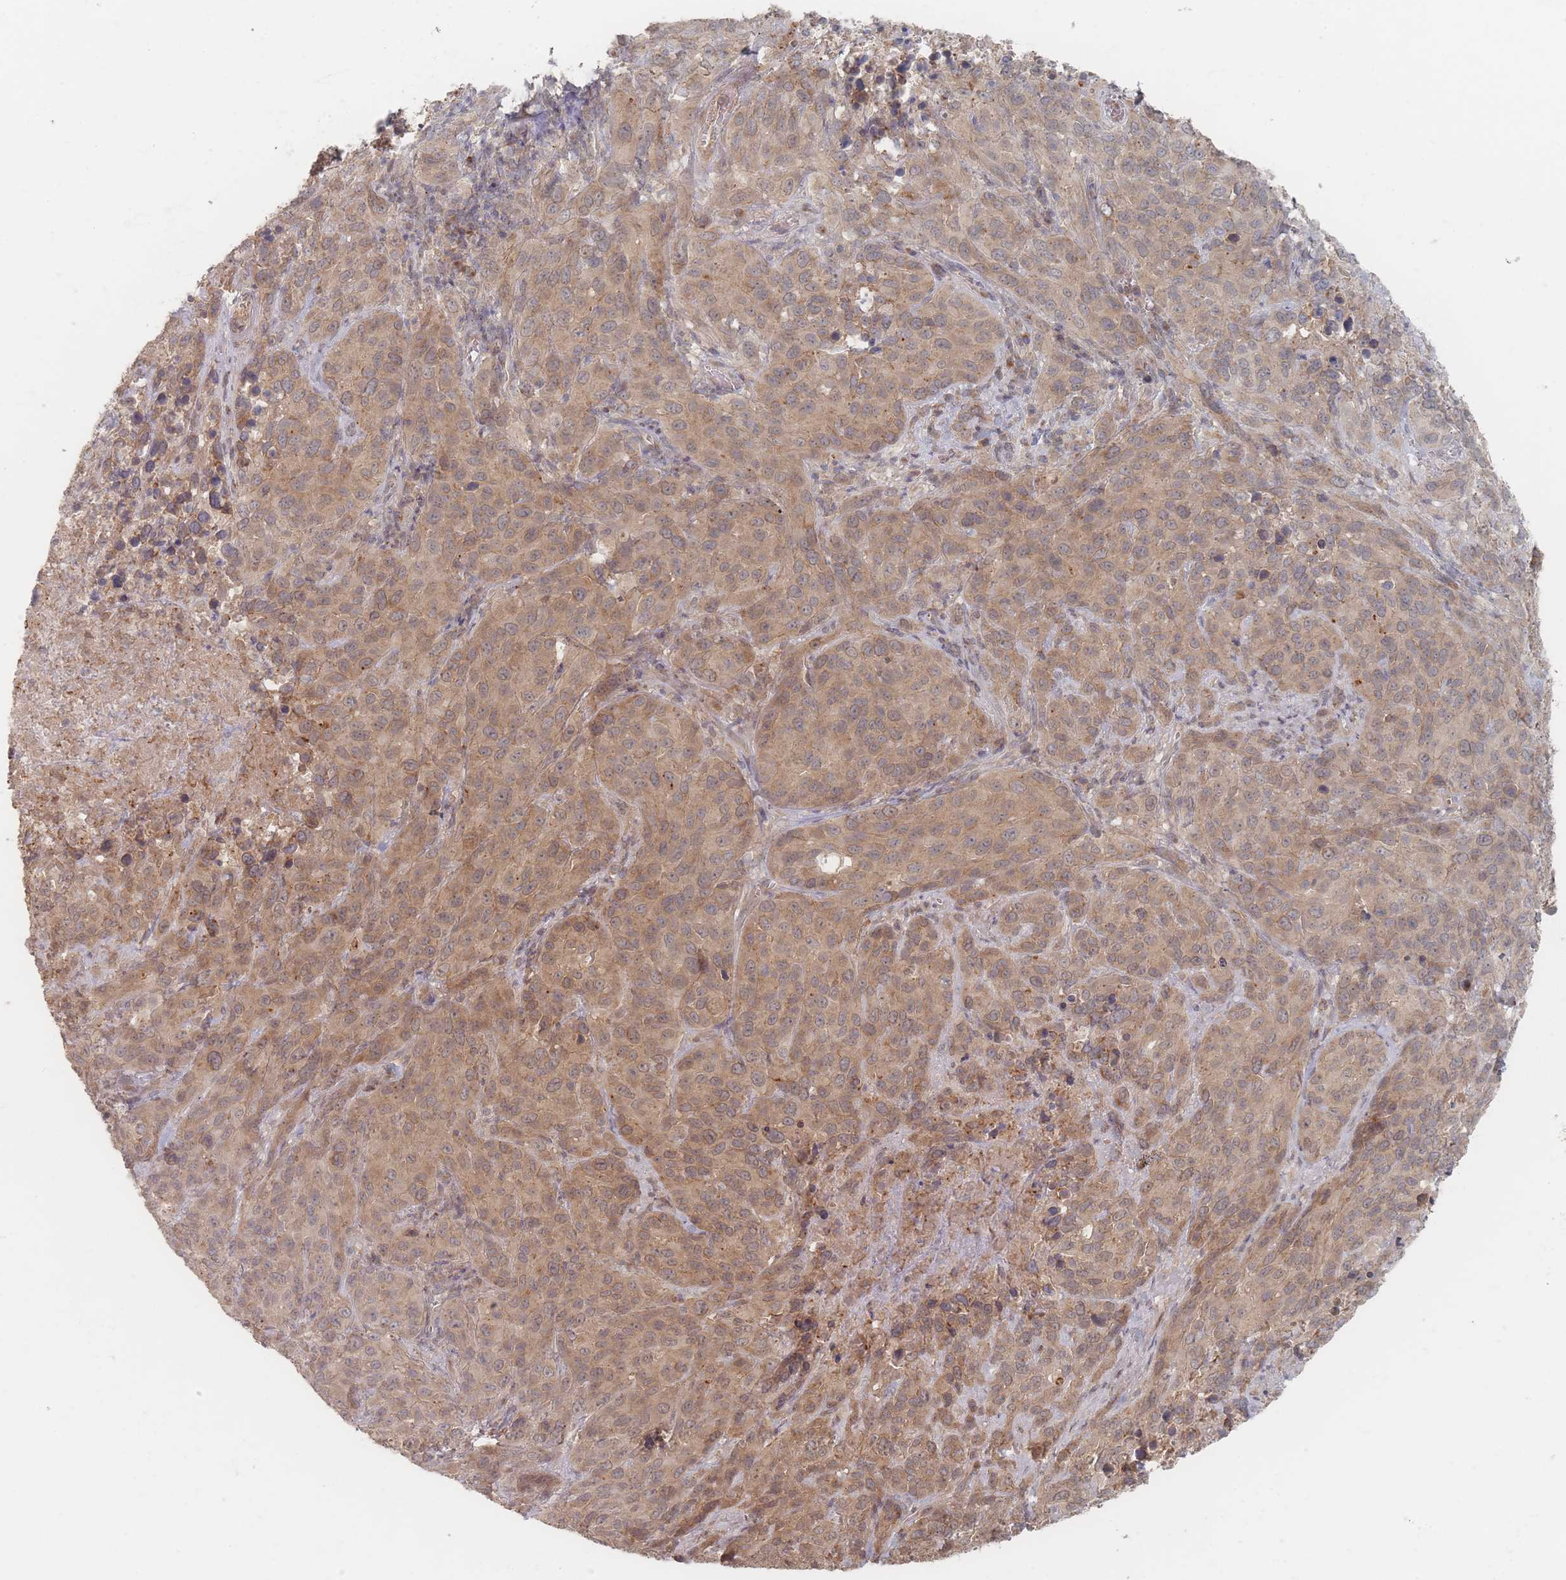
{"staining": {"intensity": "moderate", "quantity": ">75%", "location": "cytoplasmic/membranous"}, "tissue": "cervical cancer", "cell_type": "Tumor cells", "image_type": "cancer", "snomed": [{"axis": "morphology", "description": "Squamous cell carcinoma, NOS"}, {"axis": "topography", "description": "Cervix"}], "caption": "The micrograph reveals immunohistochemical staining of cervical squamous cell carcinoma. There is moderate cytoplasmic/membranous positivity is identified in approximately >75% of tumor cells.", "gene": "GLE1", "patient": {"sex": "female", "age": 51}}